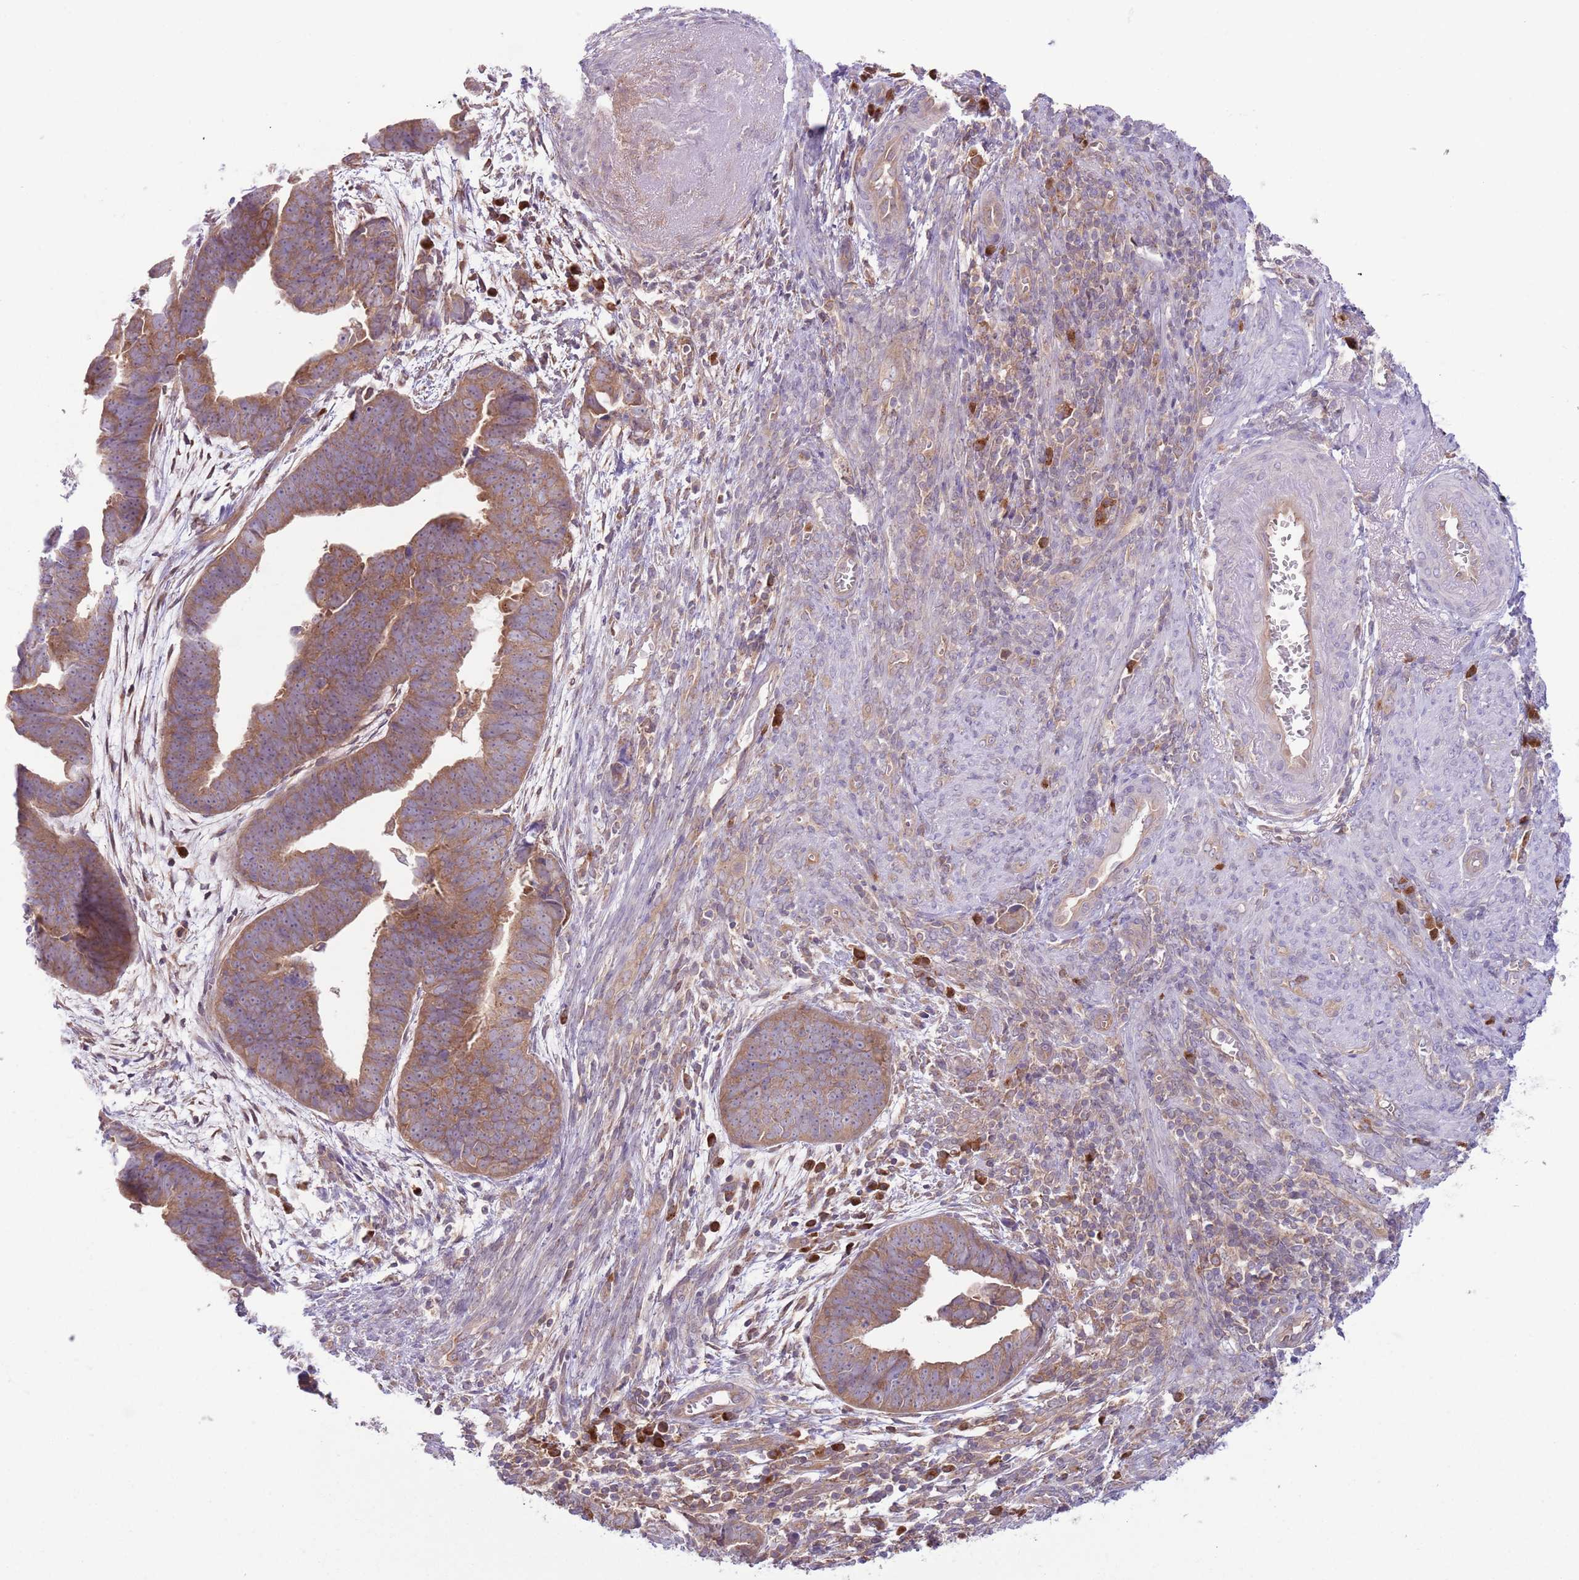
{"staining": {"intensity": "moderate", "quantity": ">75%", "location": "cytoplasmic/membranous"}, "tissue": "endometrial cancer", "cell_type": "Tumor cells", "image_type": "cancer", "snomed": [{"axis": "morphology", "description": "Adenocarcinoma, NOS"}, {"axis": "topography", "description": "Endometrium"}], "caption": "Brown immunohistochemical staining in human endometrial cancer reveals moderate cytoplasmic/membranous staining in about >75% of tumor cells.", "gene": "COPE", "patient": {"sex": "female", "age": 75}}